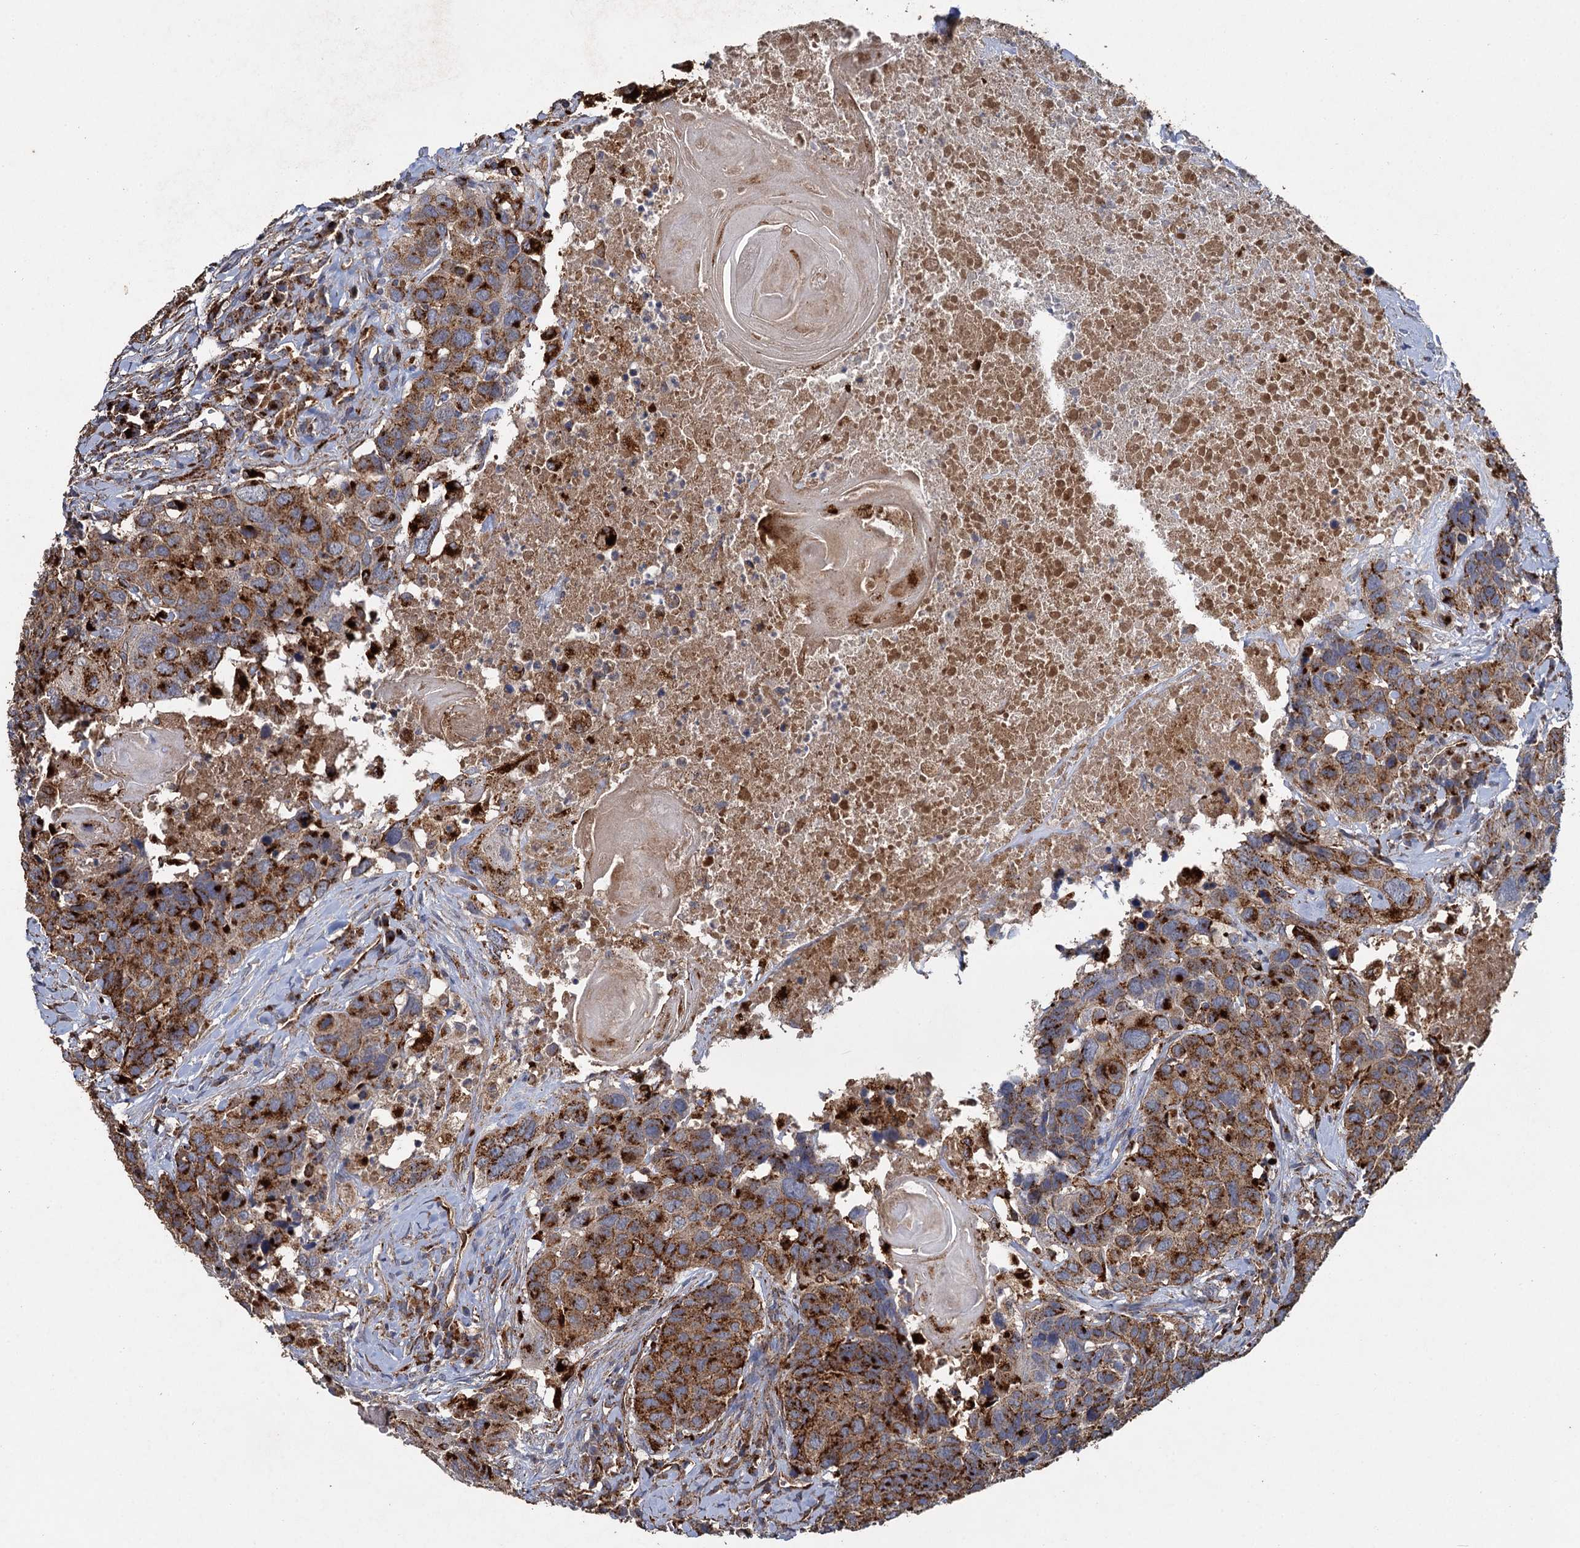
{"staining": {"intensity": "strong", "quantity": ">75%", "location": "cytoplasmic/membranous"}, "tissue": "head and neck cancer", "cell_type": "Tumor cells", "image_type": "cancer", "snomed": [{"axis": "morphology", "description": "Squamous cell carcinoma, NOS"}, {"axis": "topography", "description": "Head-Neck"}], "caption": "Immunohistochemical staining of head and neck cancer (squamous cell carcinoma) exhibits strong cytoplasmic/membranous protein expression in approximately >75% of tumor cells. (IHC, brightfield microscopy, high magnification).", "gene": "GBA1", "patient": {"sex": "male", "age": 66}}